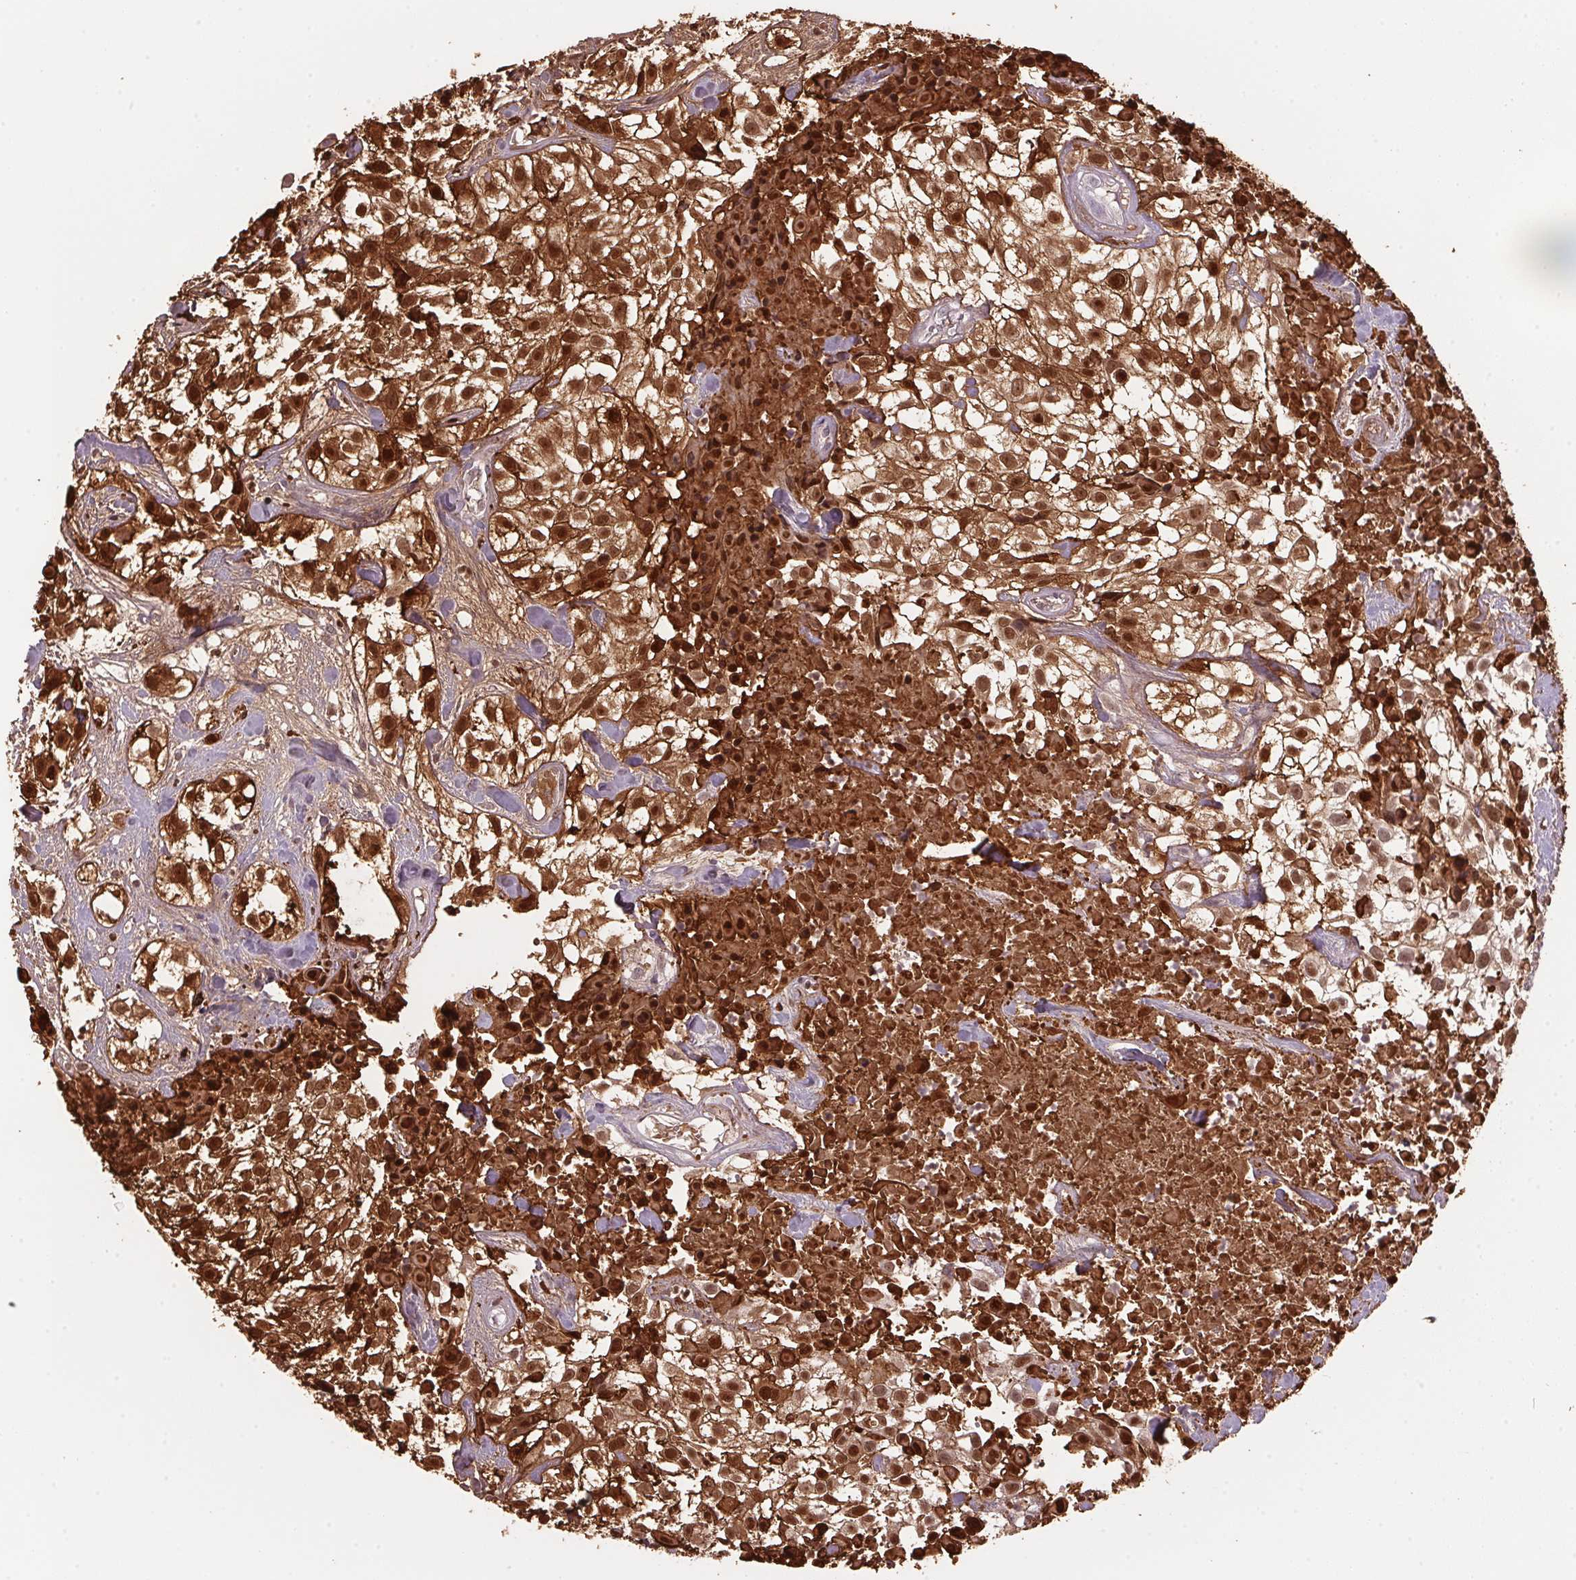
{"staining": {"intensity": "strong", "quantity": ">75%", "location": "cytoplasmic/membranous,nuclear"}, "tissue": "urothelial cancer", "cell_type": "Tumor cells", "image_type": "cancer", "snomed": [{"axis": "morphology", "description": "Urothelial carcinoma, High grade"}, {"axis": "topography", "description": "Urinary bladder"}], "caption": "Immunohistochemical staining of high-grade urothelial carcinoma reveals strong cytoplasmic/membranous and nuclear protein positivity in about >75% of tumor cells. The staining was performed using DAB (3,3'-diaminobenzidine), with brown indicating positive protein expression. Nuclei are stained blue with hematoxylin.", "gene": "S100A2", "patient": {"sex": "male", "age": 56}}